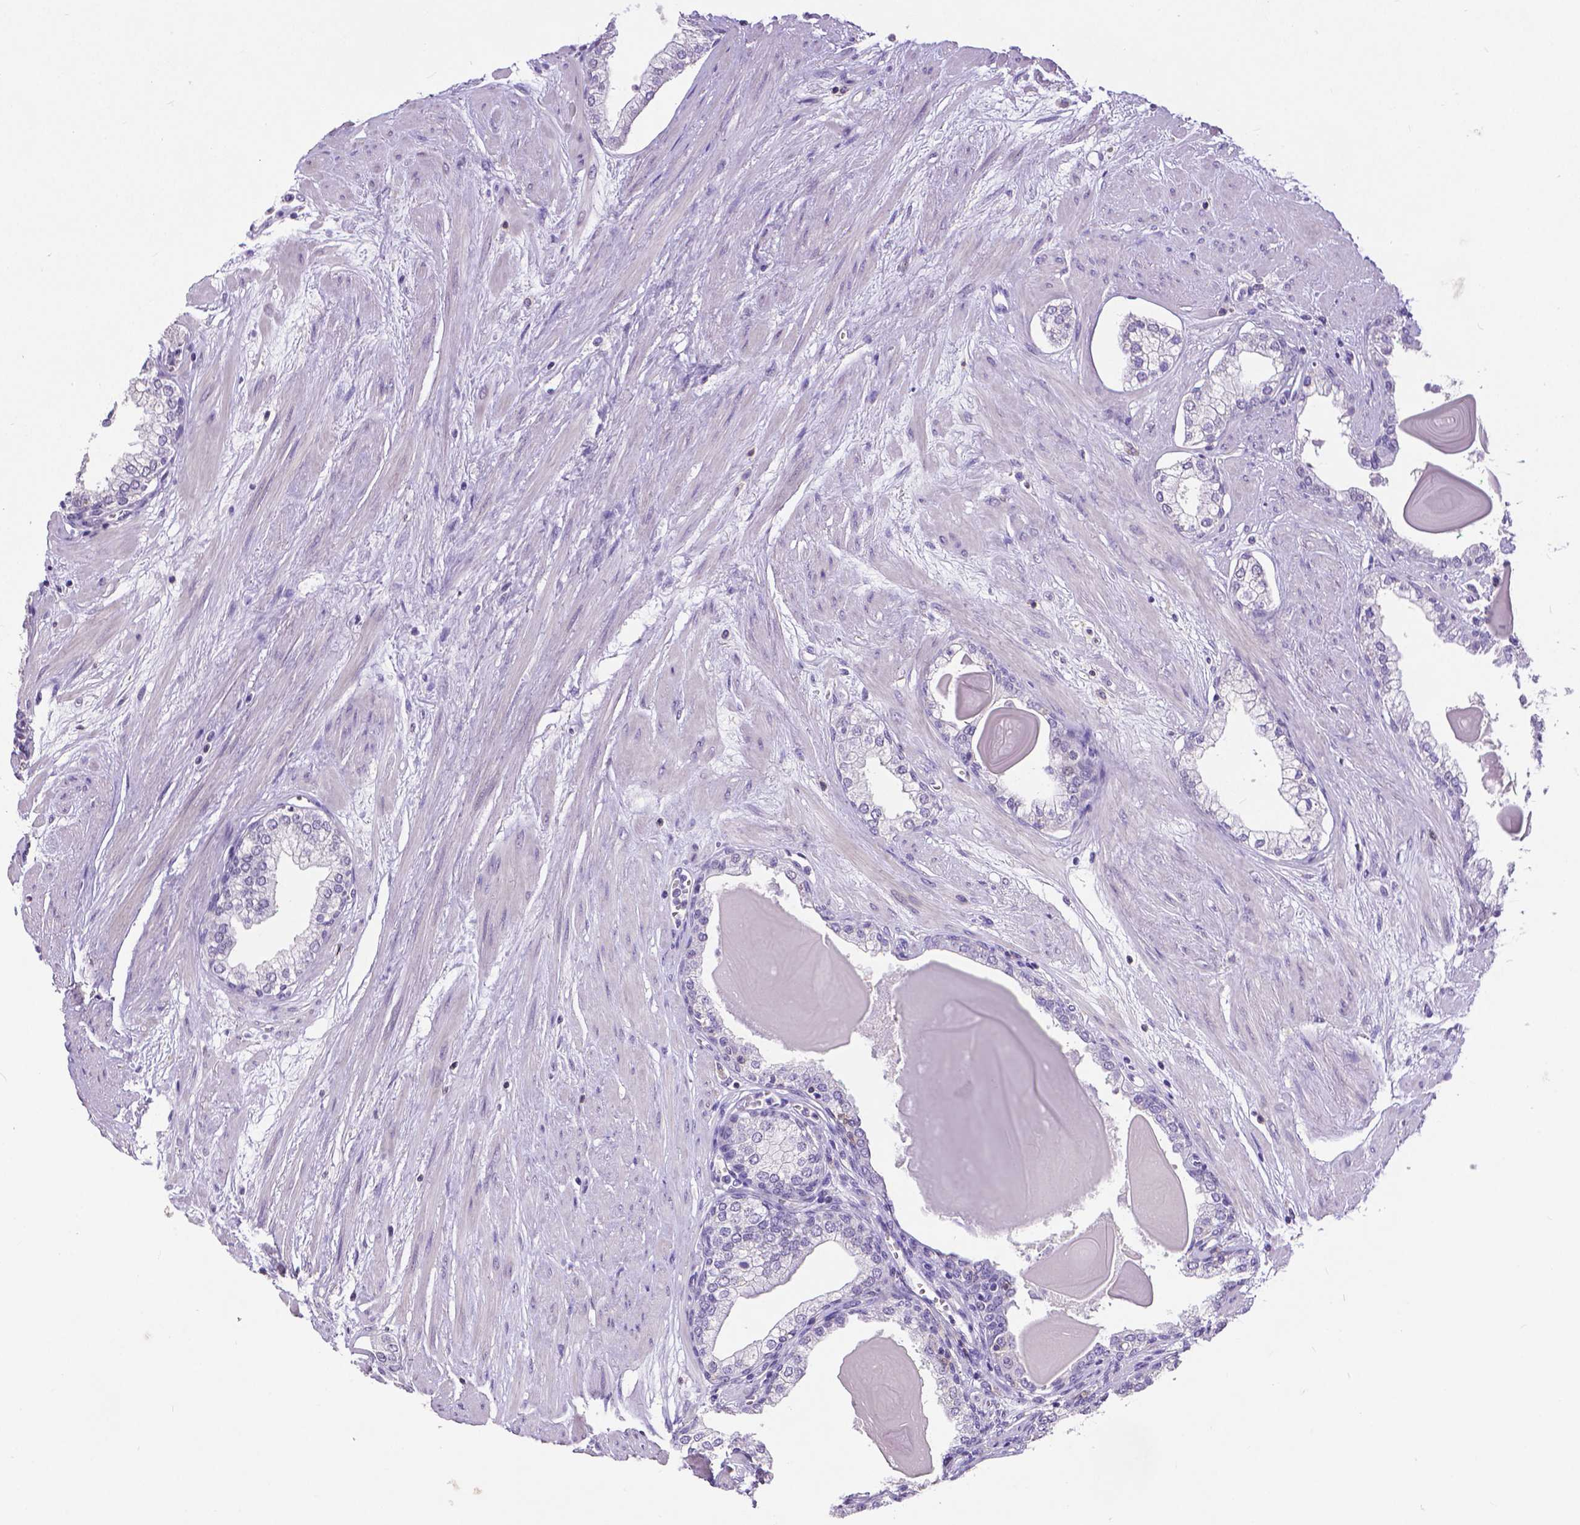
{"staining": {"intensity": "negative", "quantity": "none", "location": "none"}, "tissue": "prostate cancer", "cell_type": "Tumor cells", "image_type": "cancer", "snomed": [{"axis": "morphology", "description": "Adenocarcinoma, Low grade"}, {"axis": "topography", "description": "Prostate"}], "caption": "IHC of human prostate low-grade adenocarcinoma displays no staining in tumor cells.", "gene": "CD4", "patient": {"sex": "male", "age": 64}}